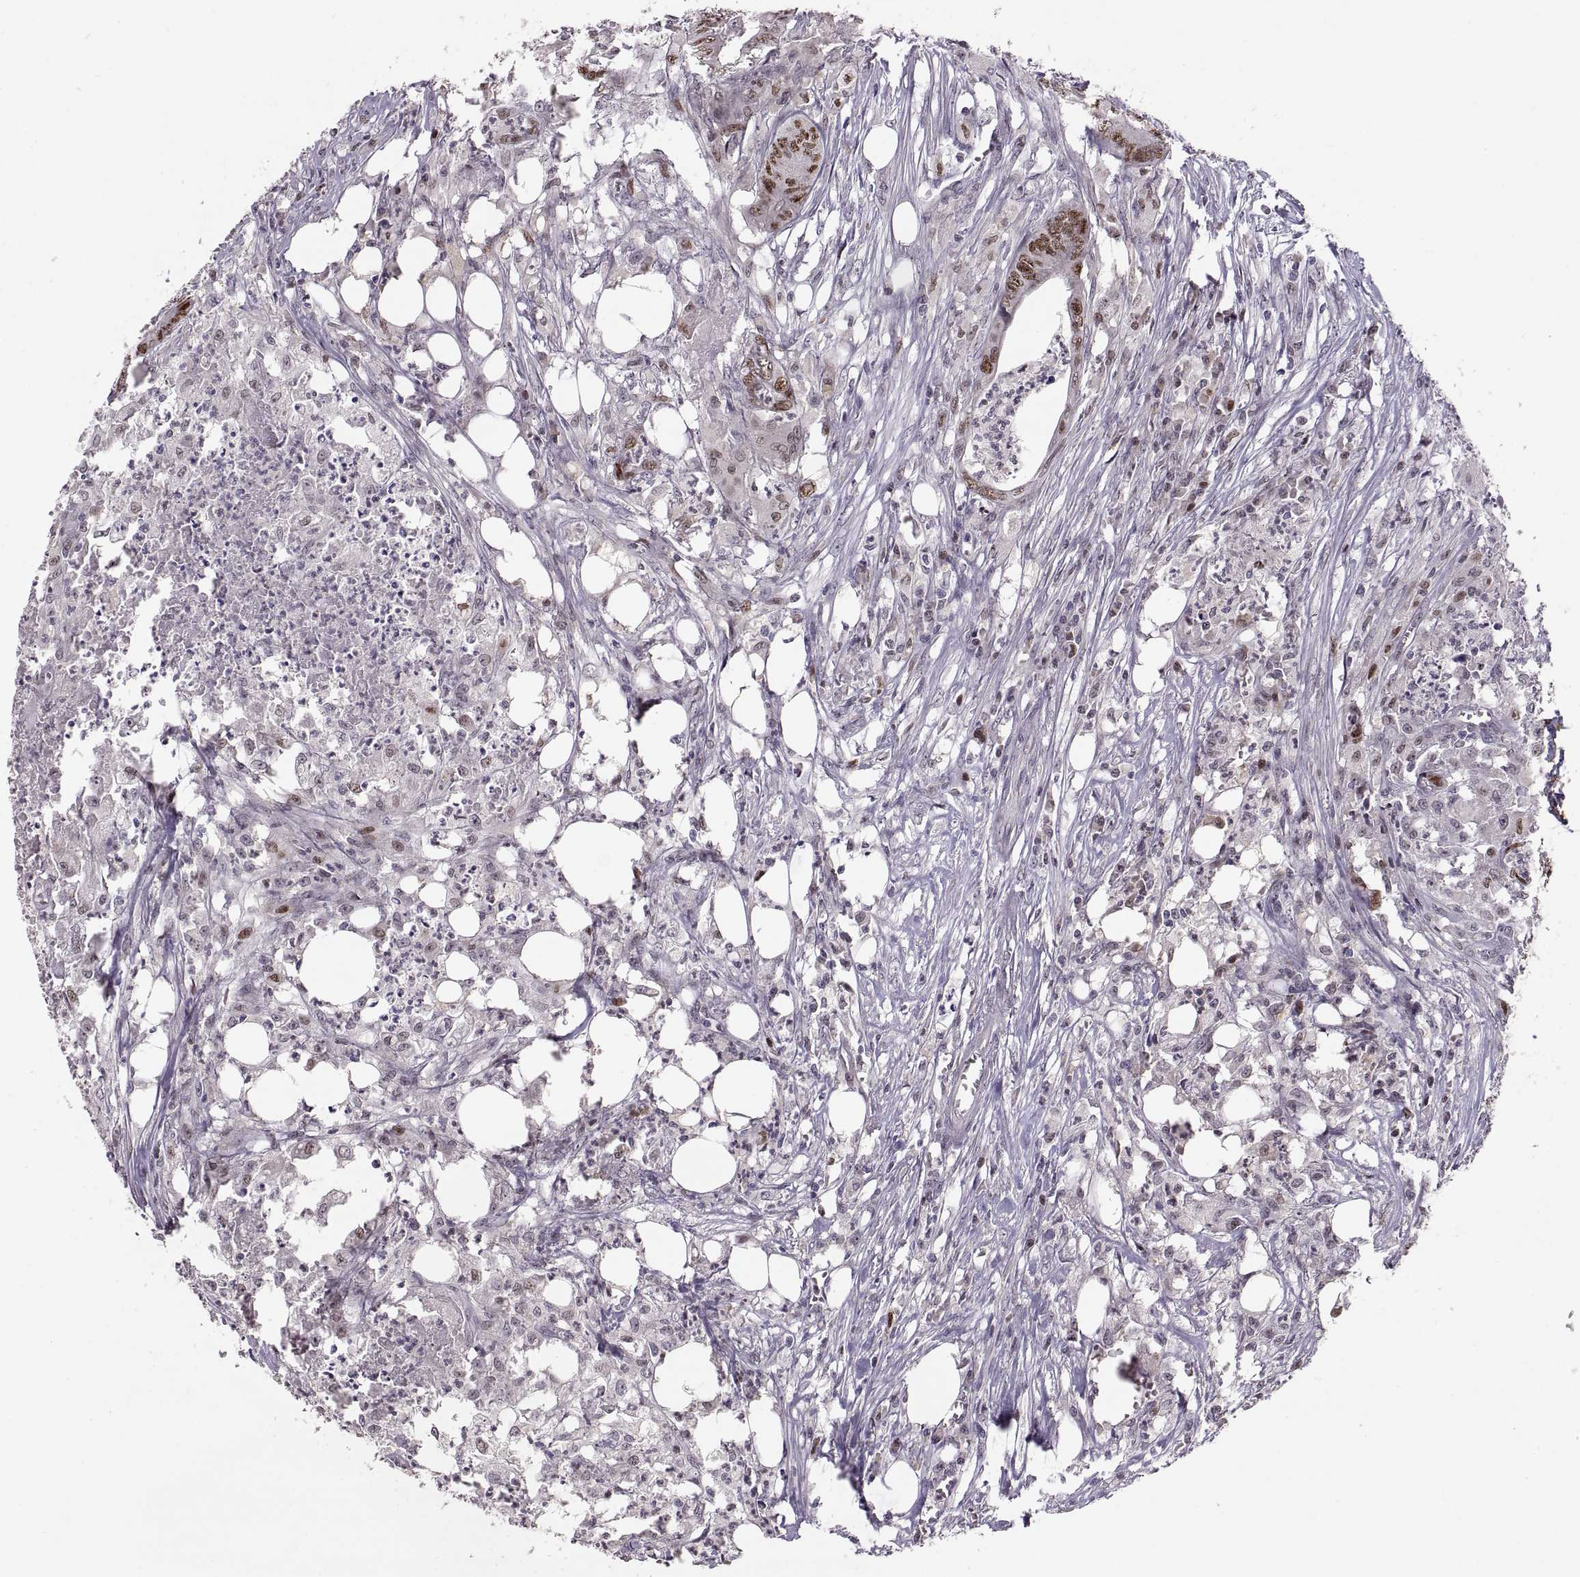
{"staining": {"intensity": "strong", "quantity": ">75%", "location": "nuclear"}, "tissue": "colorectal cancer", "cell_type": "Tumor cells", "image_type": "cancer", "snomed": [{"axis": "morphology", "description": "Adenocarcinoma, NOS"}, {"axis": "topography", "description": "Colon"}], "caption": "Immunohistochemical staining of colorectal cancer demonstrates strong nuclear protein expression in about >75% of tumor cells. (IHC, brightfield microscopy, high magnification).", "gene": "SNAI1", "patient": {"sex": "male", "age": 84}}